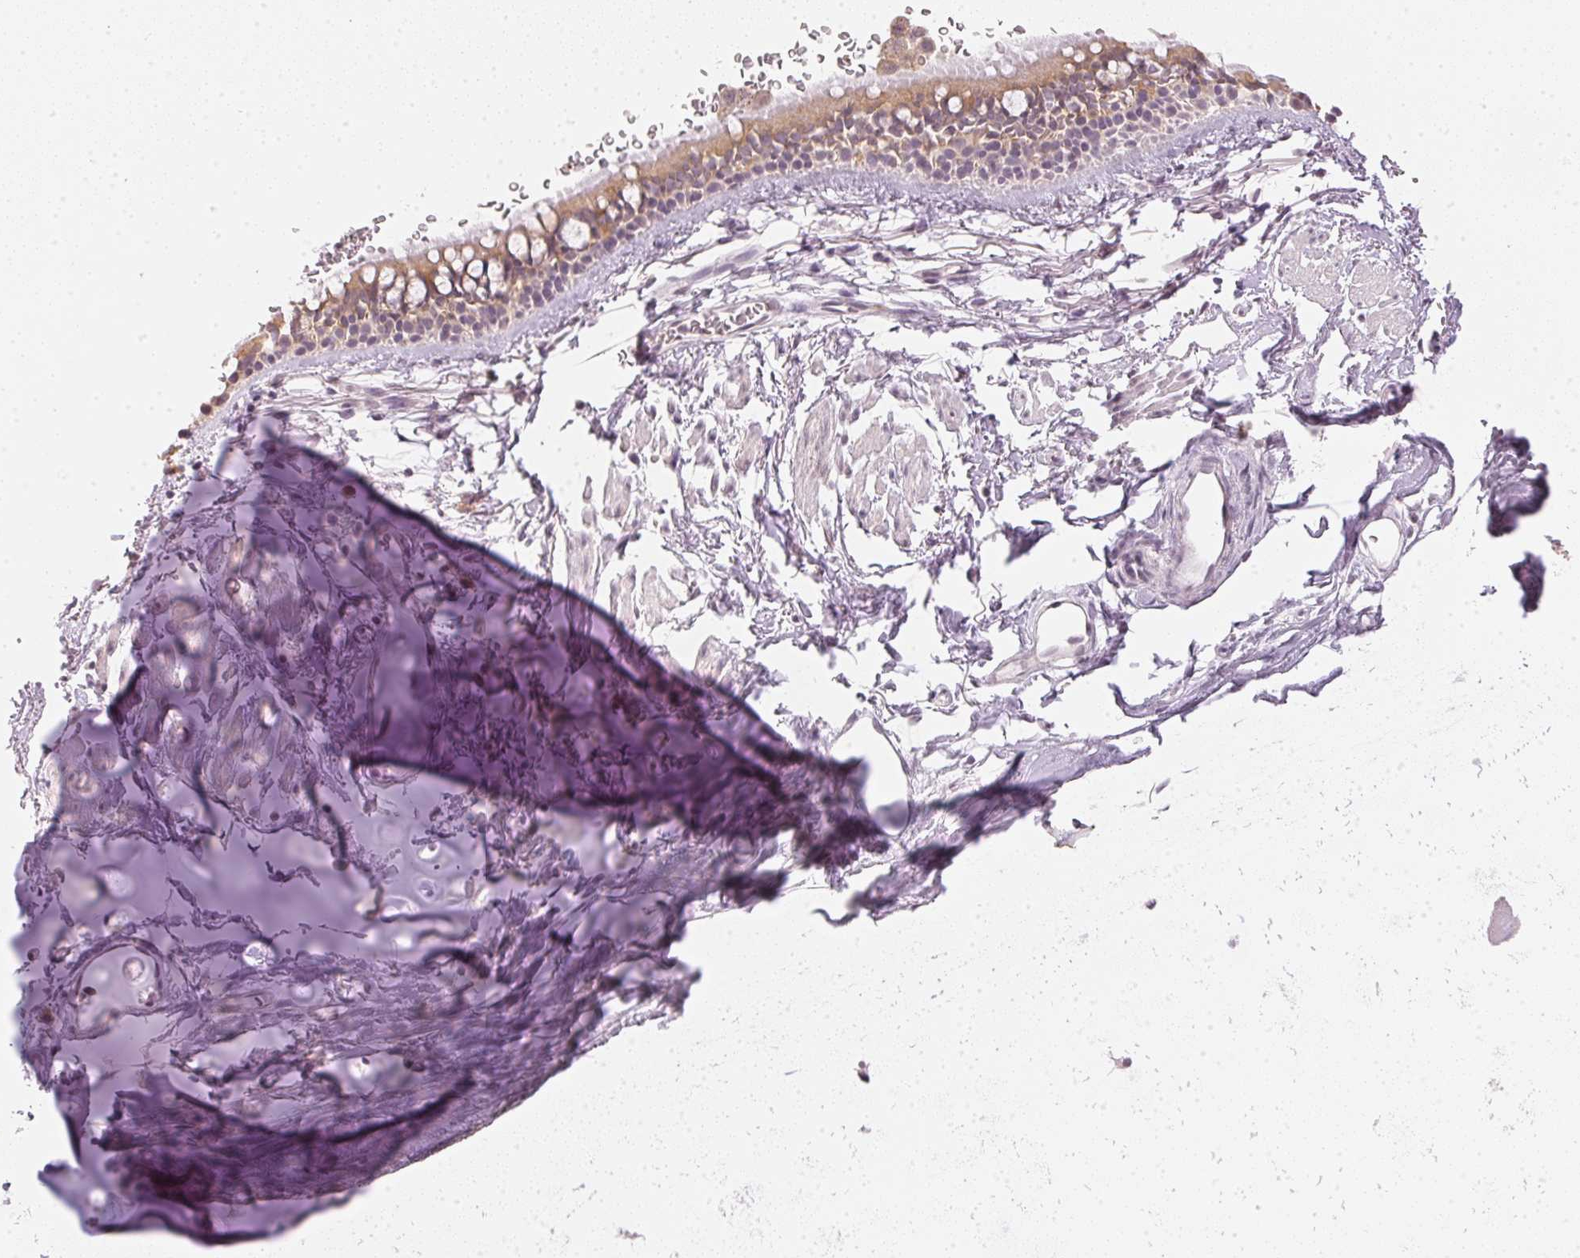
{"staining": {"intensity": "weak", "quantity": "25%-75%", "location": "cytoplasmic/membranous"}, "tissue": "bronchus", "cell_type": "Respiratory epithelial cells", "image_type": "normal", "snomed": [{"axis": "morphology", "description": "Normal tissue, NOS"}, {"axis": "topography", "description": "Lymph node"}, {"axis": "topography", "description": "Cartilage tissue"}, {"axis": "topography", "description": "Bronchus"}], "caption": "Immunohistochemistry micrograph of unremarkable bronchus stained for a protein (brown), which displays low levels of weak cytoplasmic/membranous positivity in approximately 25%-75% of respiratory epithelial cells.", "gene": "KPRP", "patient": {"sex": "female", "age": 70}}